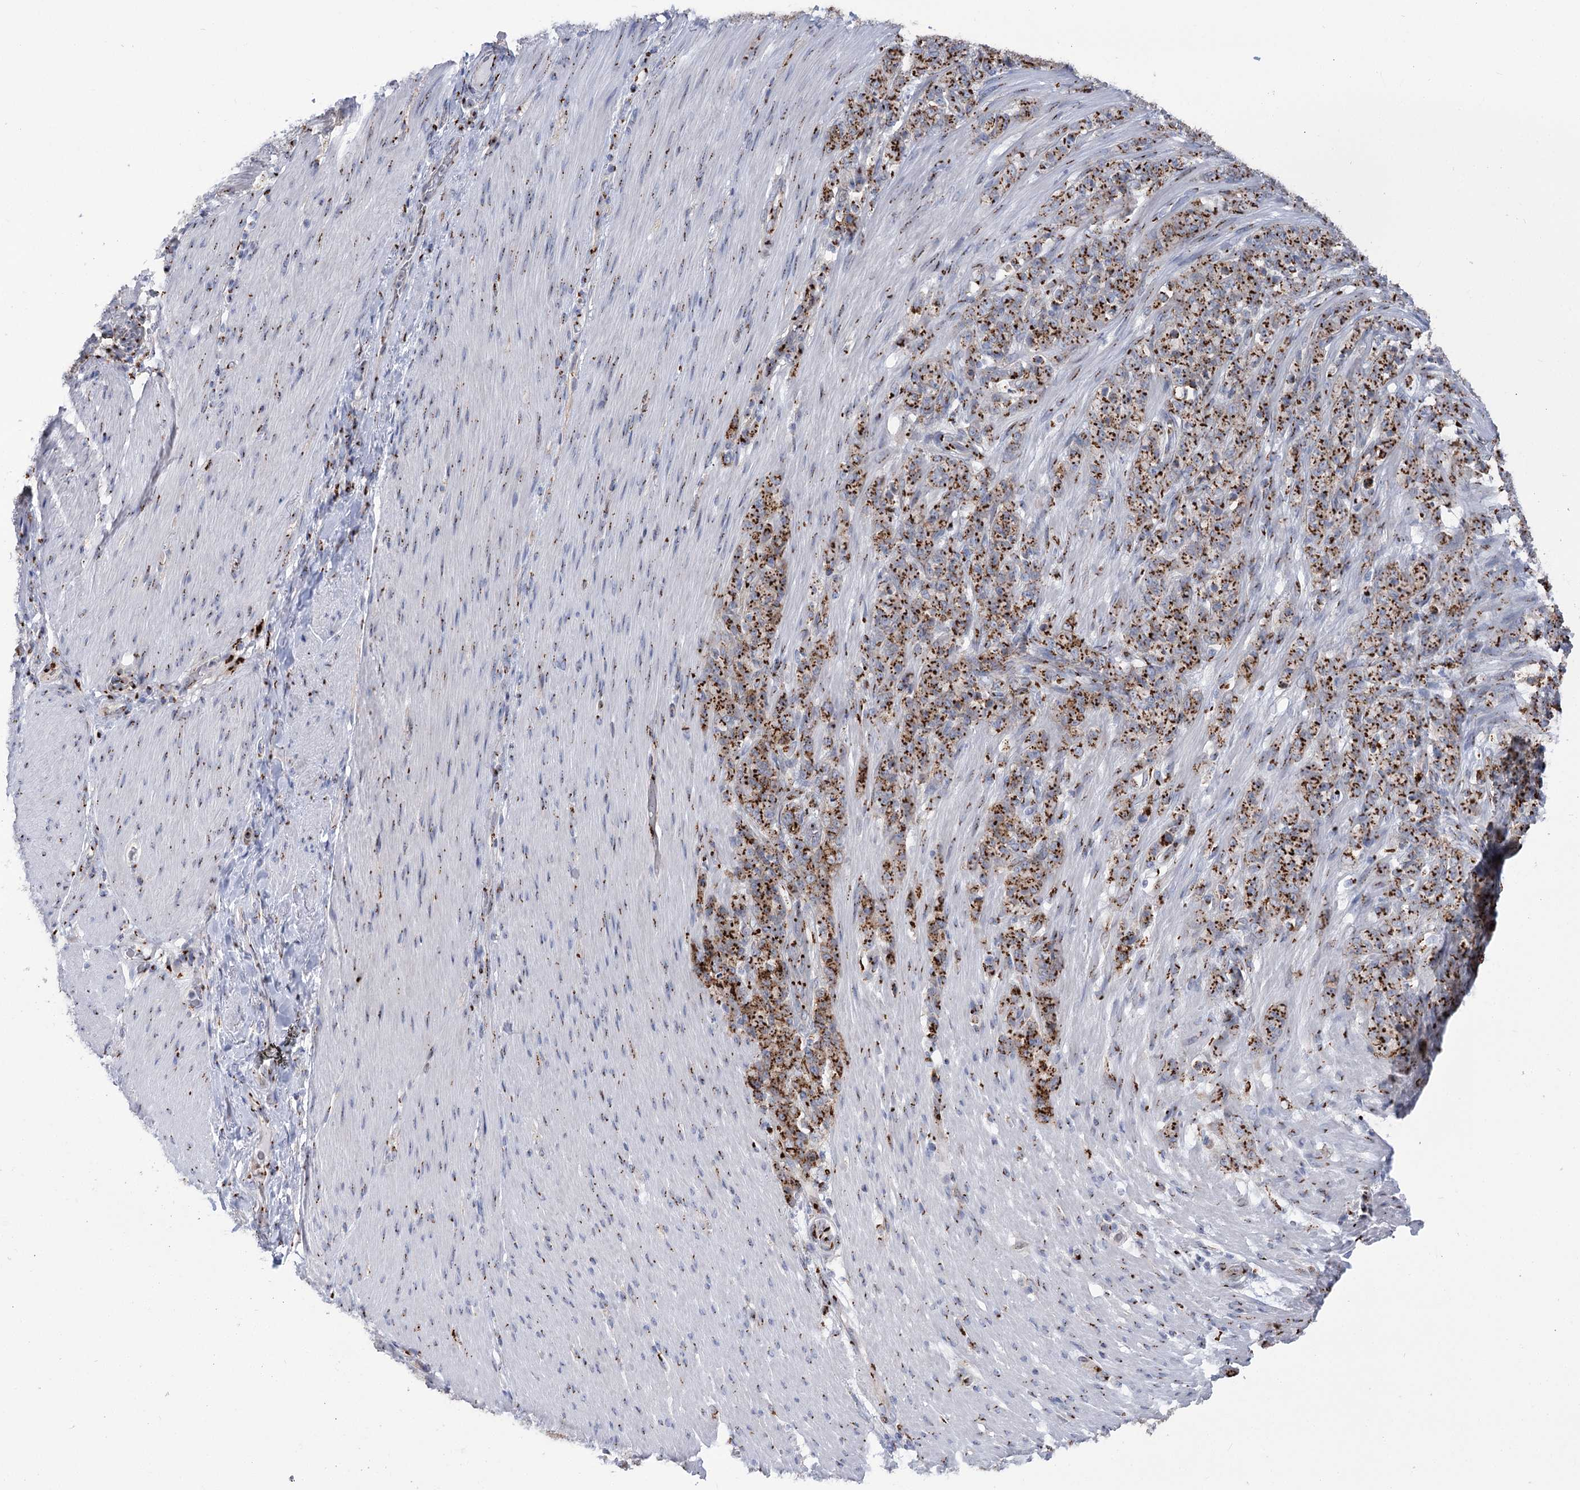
{"staining": {"intensity": "strong", "quantity": ">75%", "location": "cytoplasmic/membranous"}, "tissue": "stomach cancer", "cell_type": "Tumor cells", "image_type": "cancer", "snomed": [{"axis": "morphology", "description": "Adenocarcinoma, NOS"}, {"axis": "topography", "description": "Stomach"}], "caption": "The histopathology image displays staining of stomach adenocarcinoma, revealing strong cytoplasmic/membranous protein expression (brown color) within tumor cells.", "gene": "TMEM165", "patient": {"sex": "female", "age": 79}}